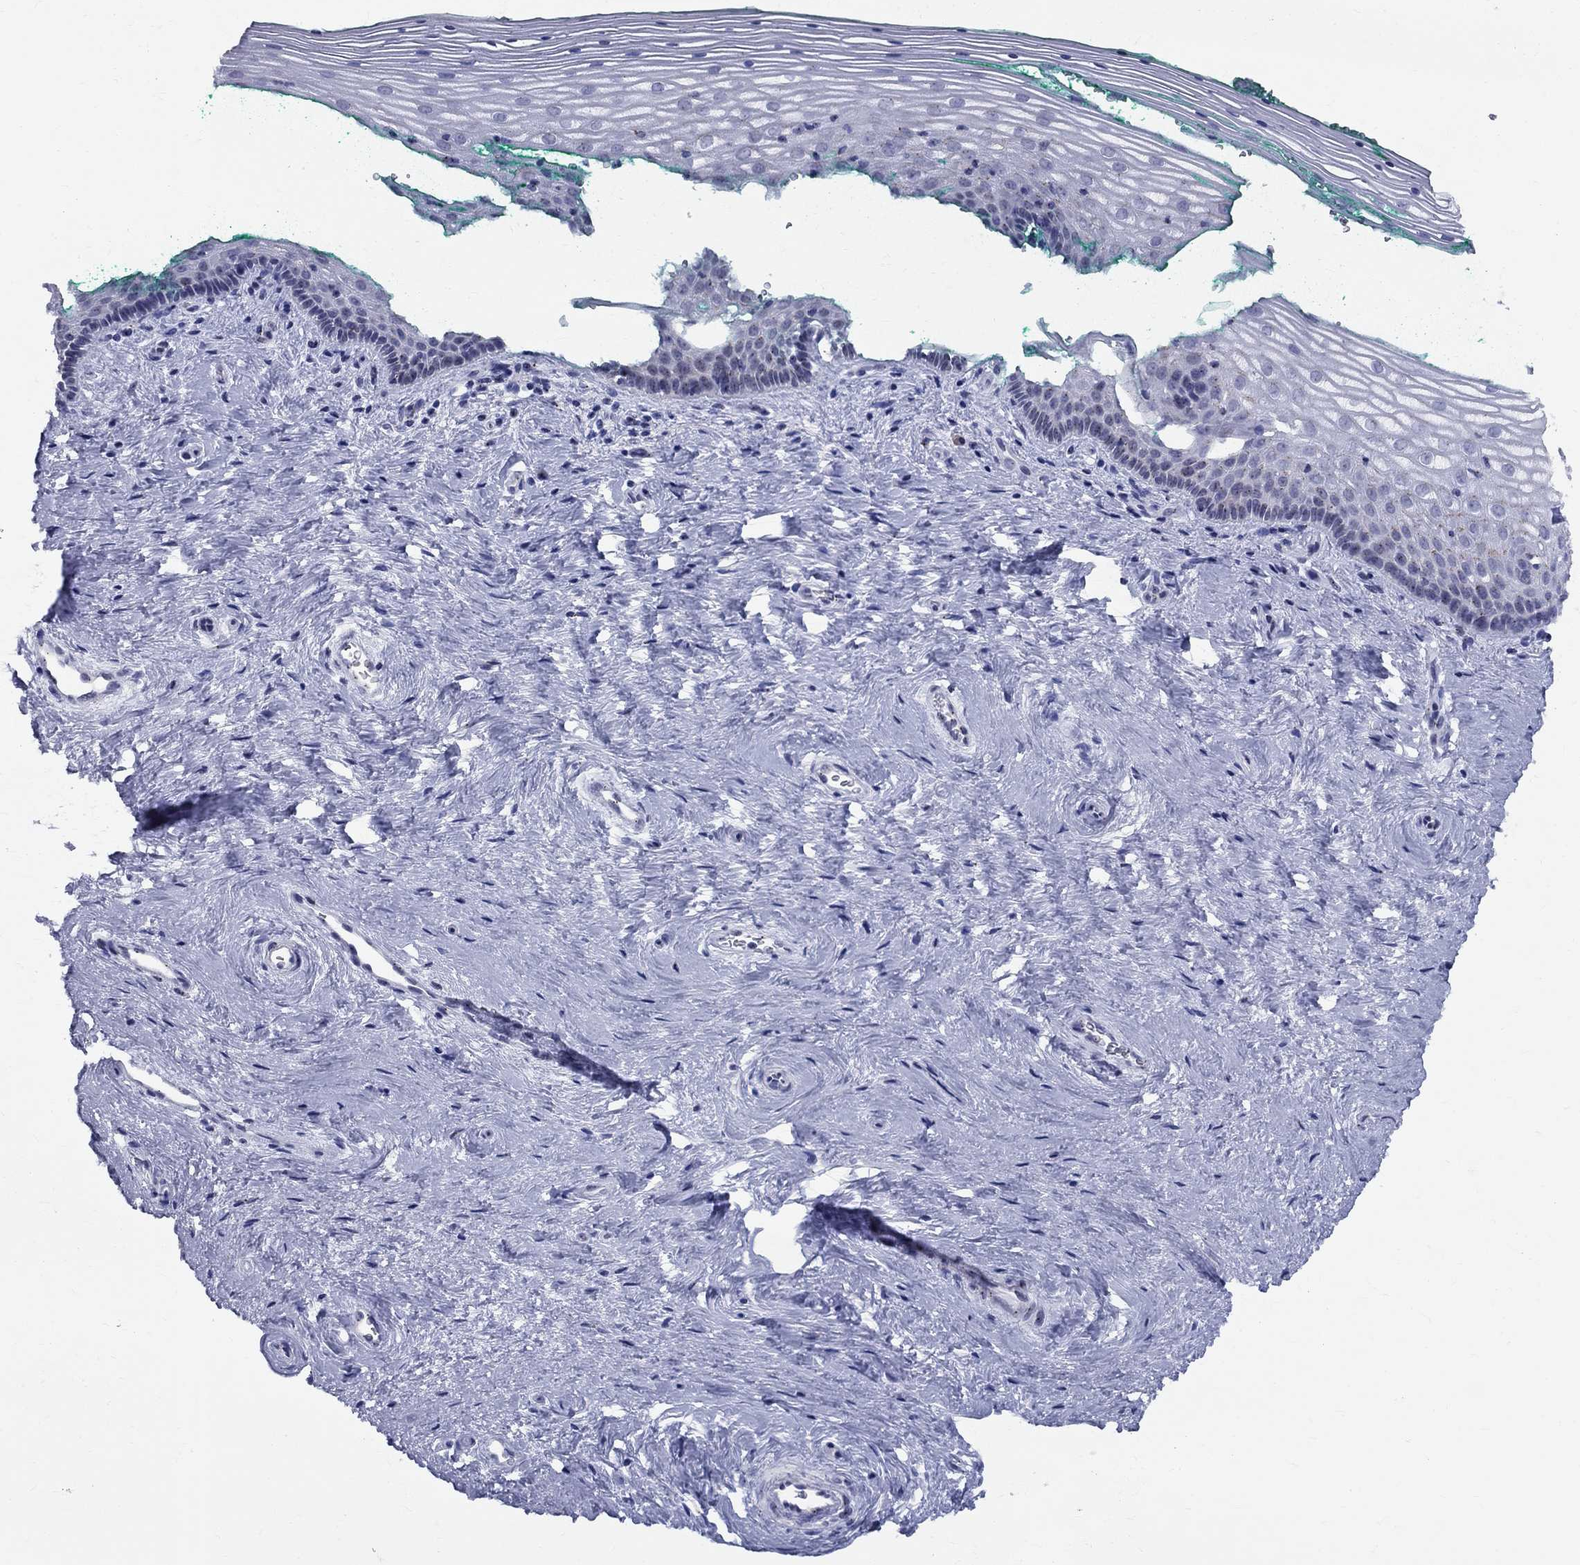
{"staining": {"intensity": "negative", "quantity": "none", "location": "none"}, "tissue": "vagina", "cell_type": "Squamous epithelial cells", "image_type": "normal", "snomed": [{"axis": "morphology", "description": "Normal tissue, NOS"}, {"axis": "topography", "description": "Vagina"}], "caption": "Image shows no protein expression in squamous epithelial cells of unremarkable vagina.", "gene": "CEP43", "patient": {"sex": "female", "age": 45}}